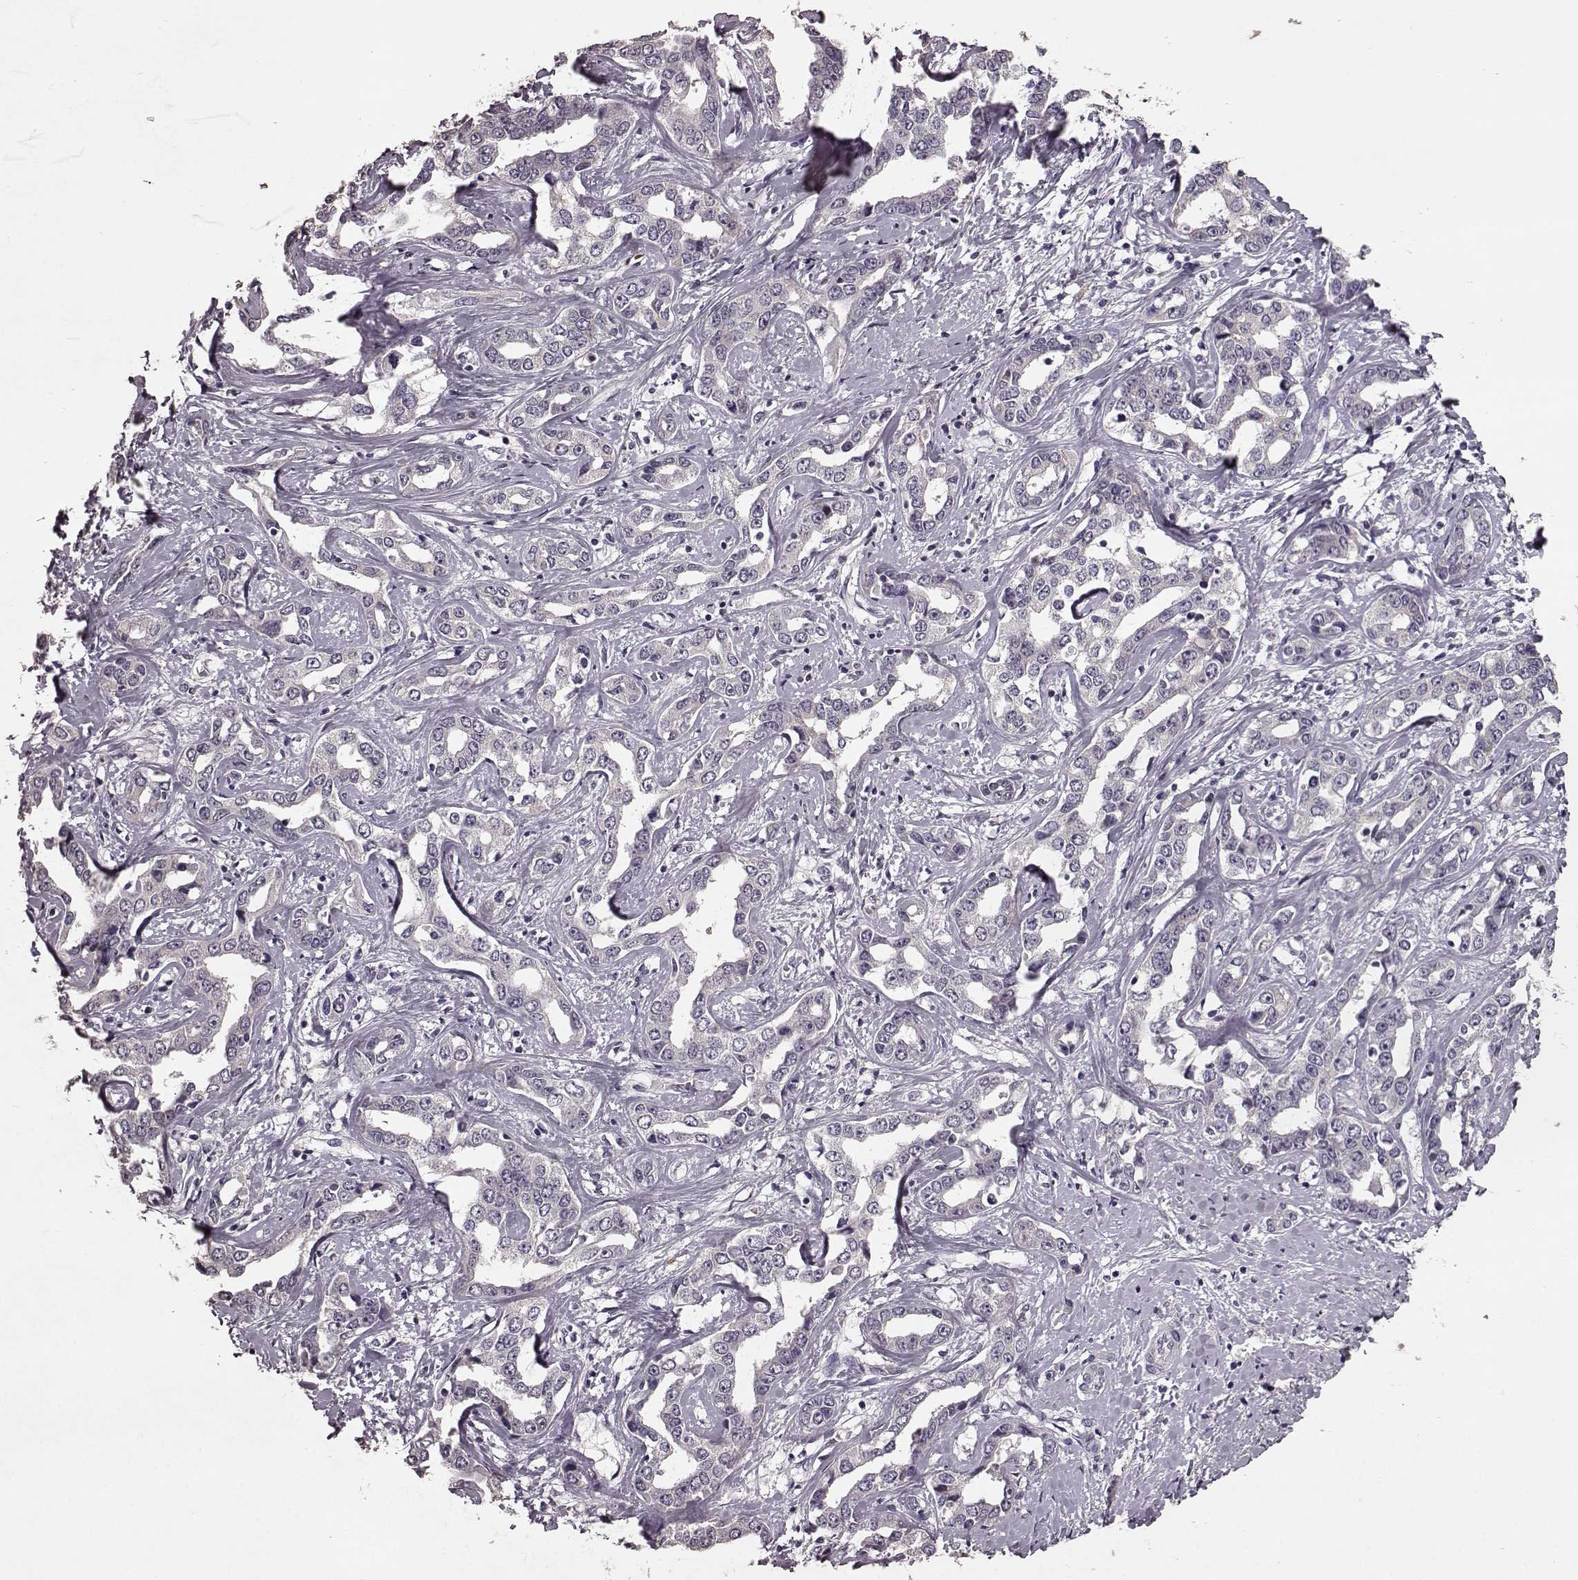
{"staining": {"intensity": "negative", "quantity": "none", "location": "none"}, "tissue": "liver cancer", "cell_type": "Tumor cells", "image_type": "cancer", "snomed": [{"axis": "morphology", "description": "Cholangiocarcinoma"}, {"axis": "topography", "description": "Liver"}], "caption": "Immunohistochemistry photomicrograph of human liver cancer (cholangiocarcinoma) stained for a protein (brown), which exhibits no positivity in tumor cells.", "gene": "SLC52A3", "patient": {"sex": "male", "age": 59}}